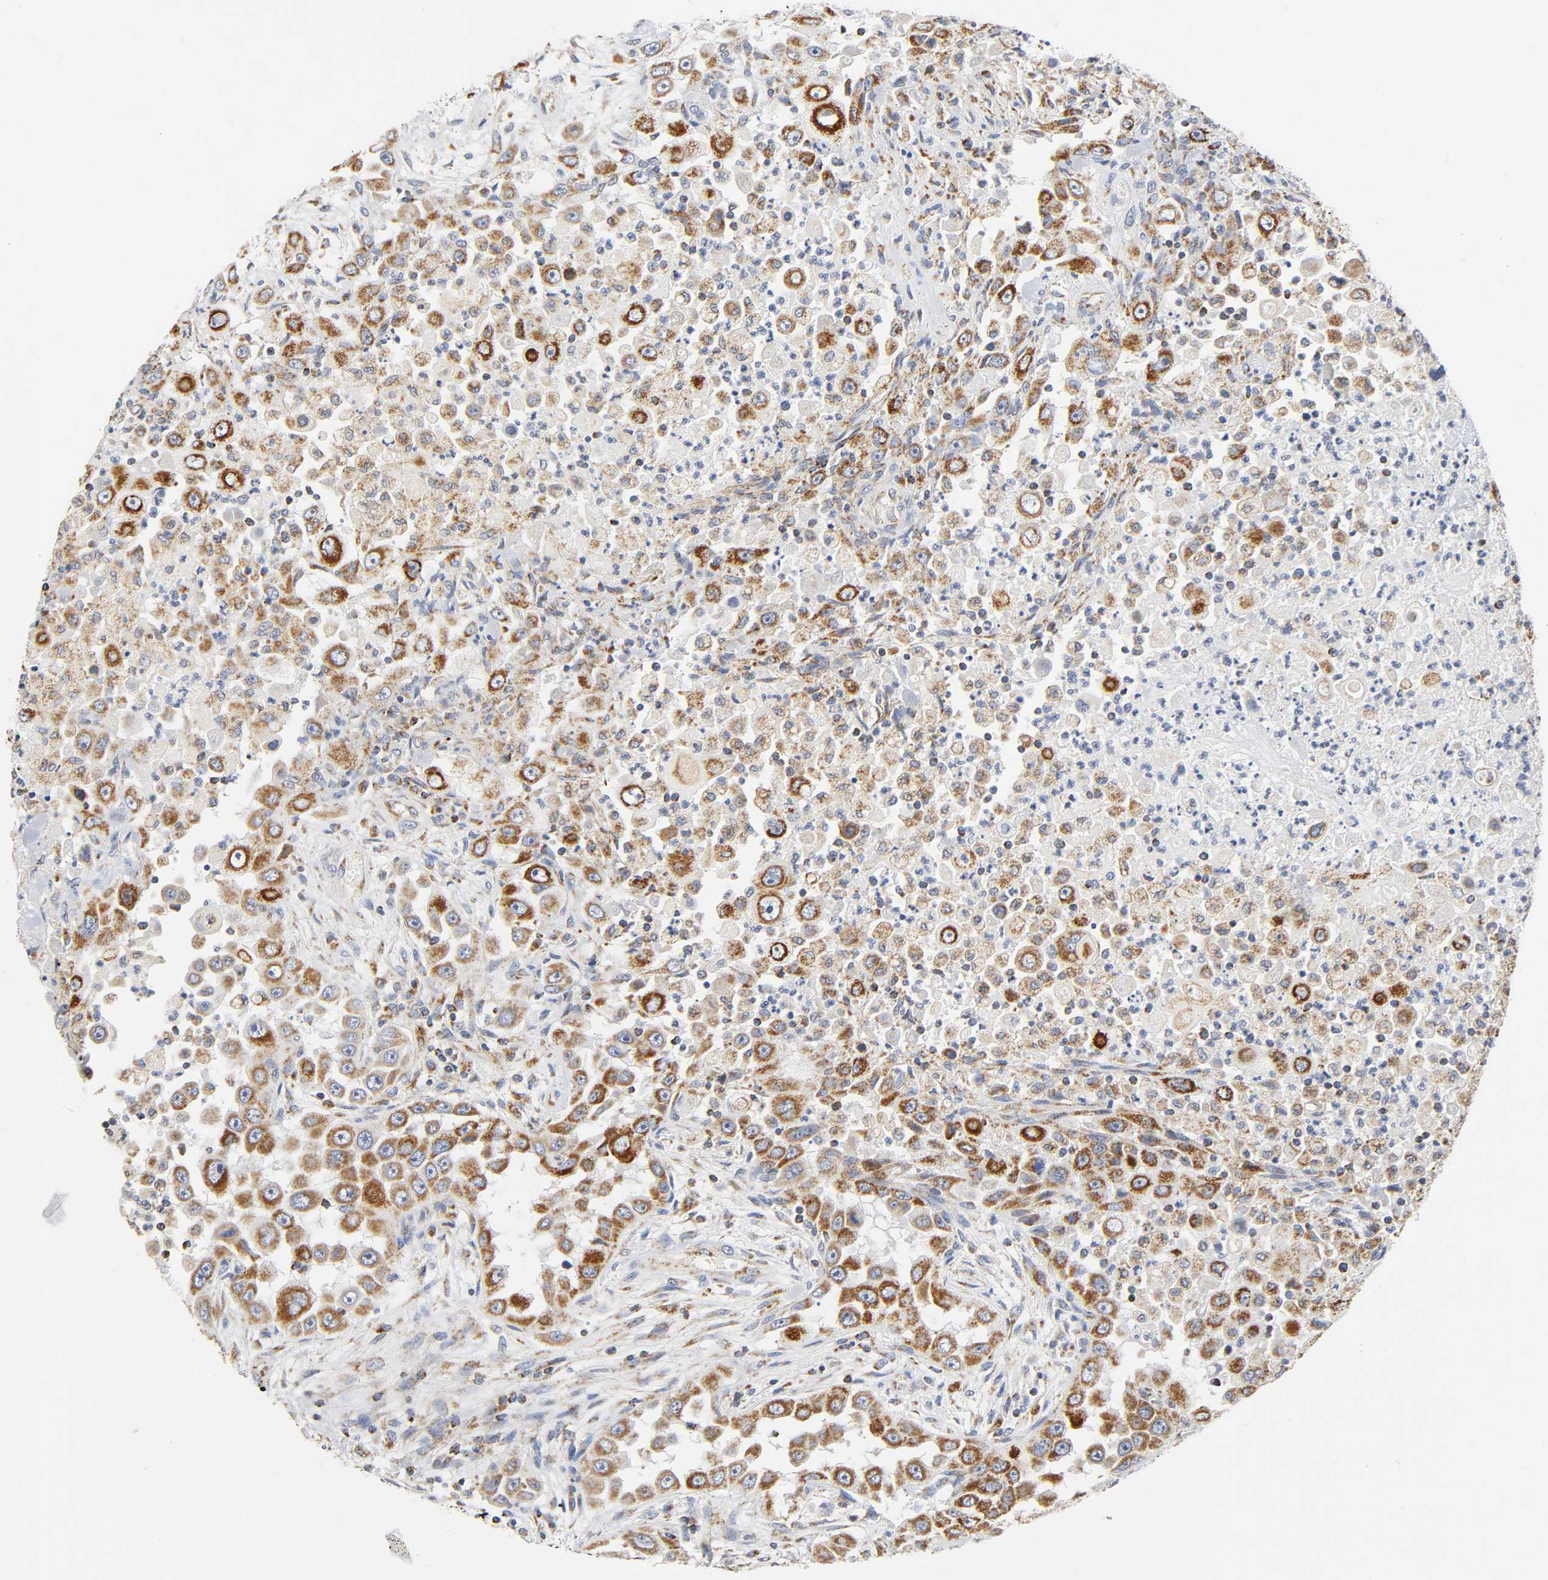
{"staining": {"intensity": "strong", "quantity": ">75%", "location": "cytoplasmic/membranous"}, "tissue": "head and neck cancer", "cell_type": "Tumor cells", "image_type": "cancer", "snomed": [{"axis": "morphology", "description": "Carcinoma, NOS"}, {"axis": "topography", "description": "Head-Neck"}], "caption": "IHC of head and neck cancer shows high levels of strong cytoplasmic/membranous staining in about >75% of tumor cells.", "gene": "BAK1", "patient": {"sex": "male", "age": 87}}